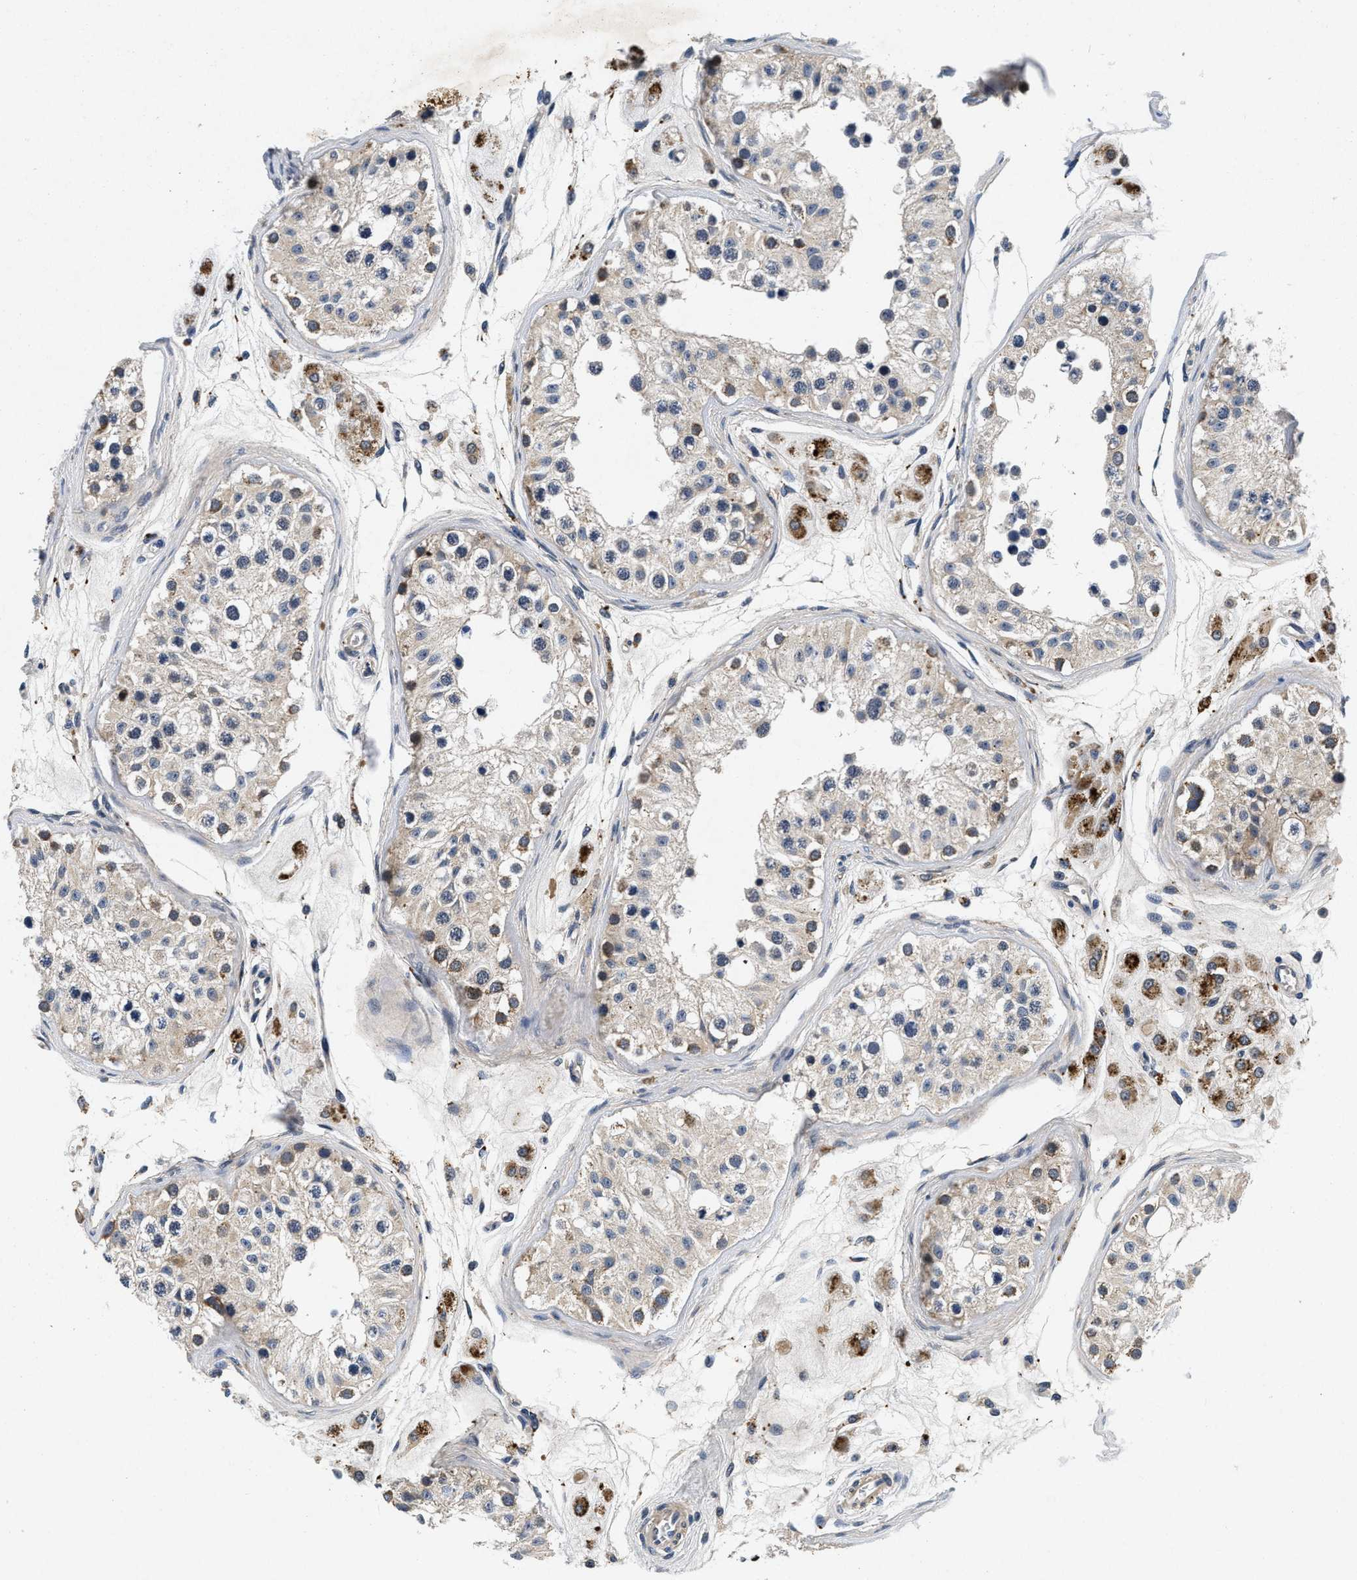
{"staining": {"intensity": "weak", "quantity": "25%-75%", "location": "cytoplasmic/membranous"}, "tissue": "testis", "cell_type": "Cells in seminiferous ducts", "image_type": "normal", "snomed": [{"axis": "morphology", "description": "Normal tissue, NOS"}, {"axis": "morphology", "description": "Adenocarcinoma, metastatic, NOS"}, {"axis": "topography", "description": "Testis"}], "caption": "An immunohistochemistry histopathology image of normal tissue is shown. Protein staining in brown highlights weak cytoplasmic/membranous positivity in testis within cells in seminiferous ducts.", "gene": "PDP1", "patient": {"sex": "male", "age": 26}}